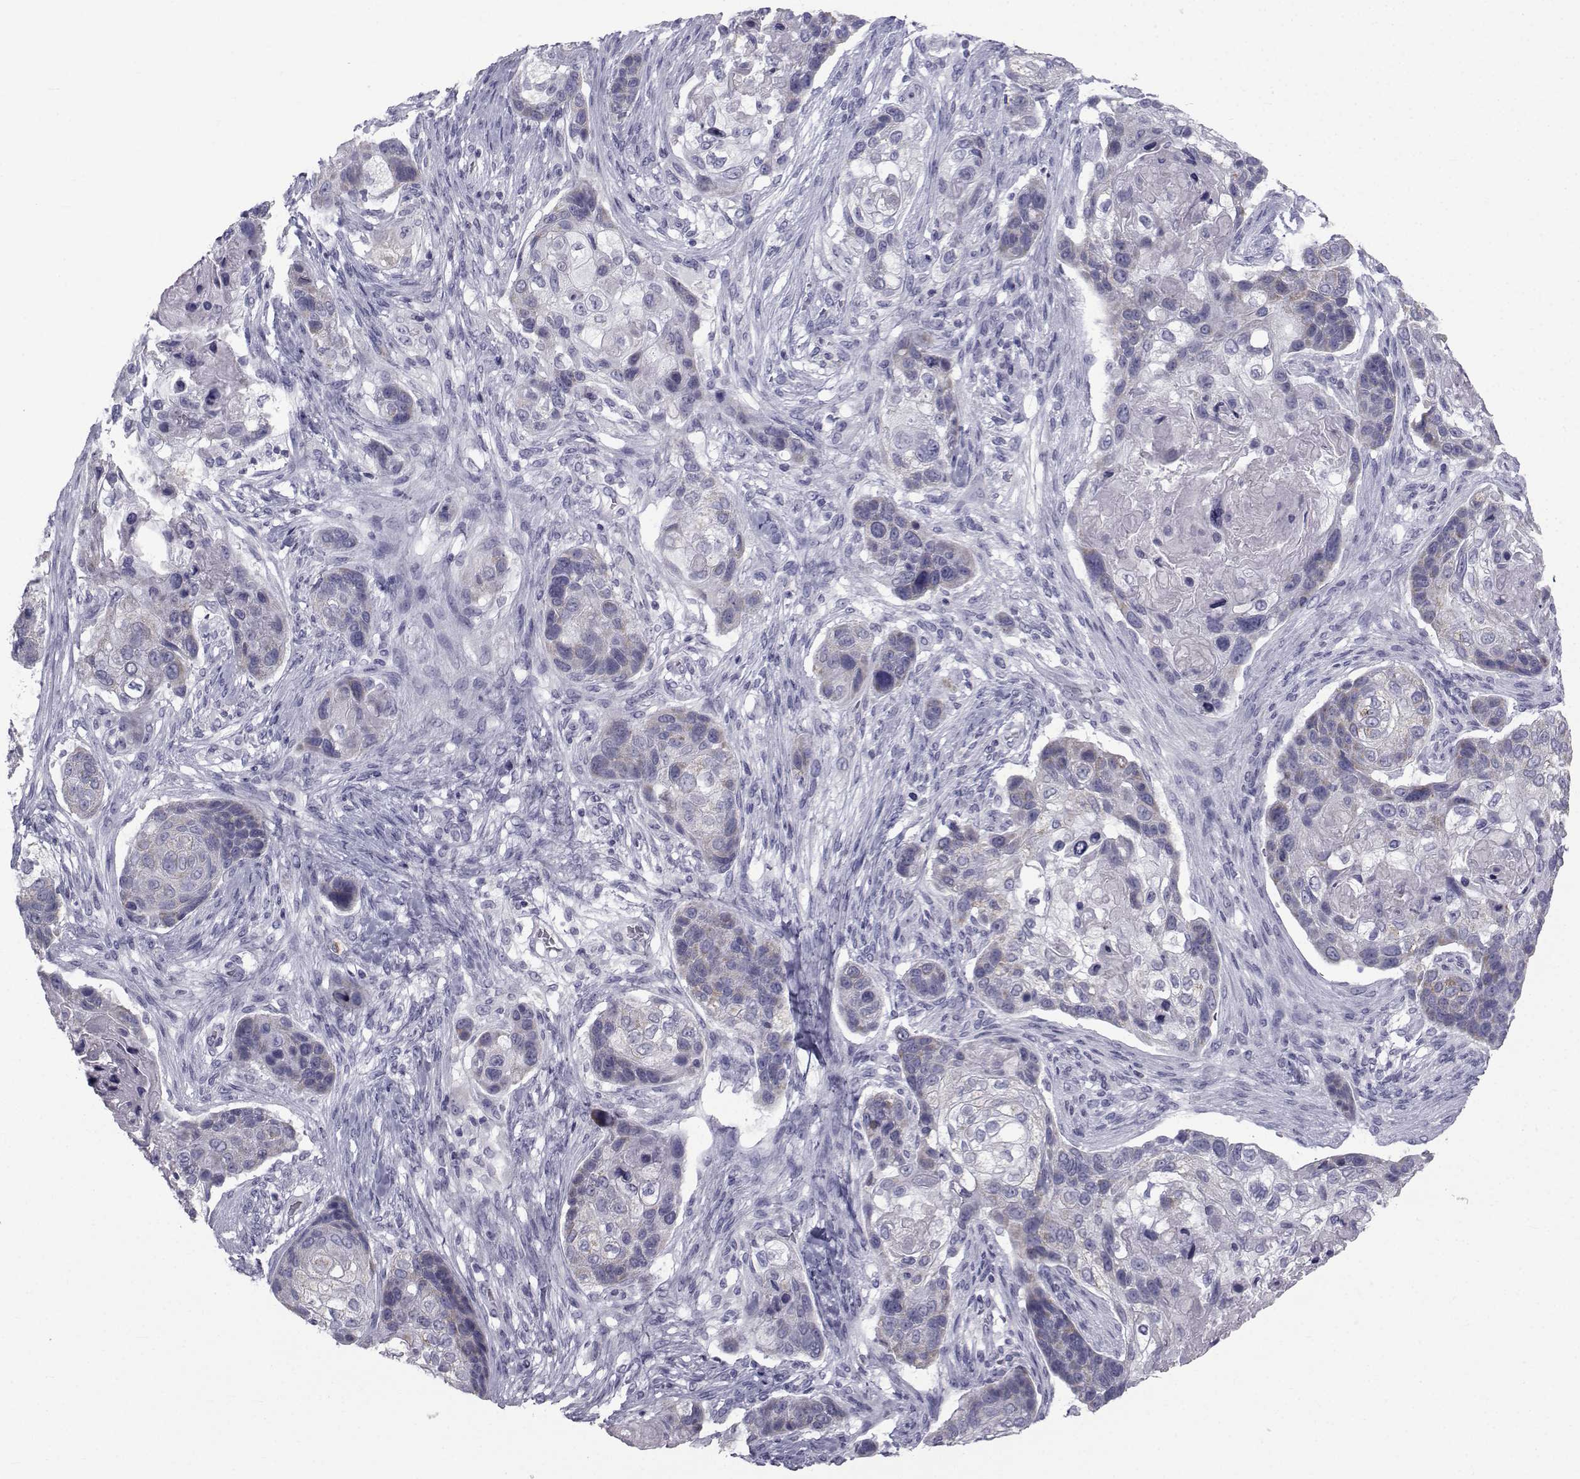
{"staining": {"intensity": "negative", "quantity": "none", "location": "none"}, "tissue": "lung cancer", "cell_type": "Tumor cells", "image_type": "cancer", "snomed": [{"axis": "morphology", "description": "Squamous cell carcinoma, NOS"}, {"axis": "topography", "description": "Lung"}], "caption": "Human lung cancer stained for a protein using immunohistochemistry exhibits no positivity in tumor cells.", "gene": "FDXR", "patient": {"sex": "male", "age": 69}}